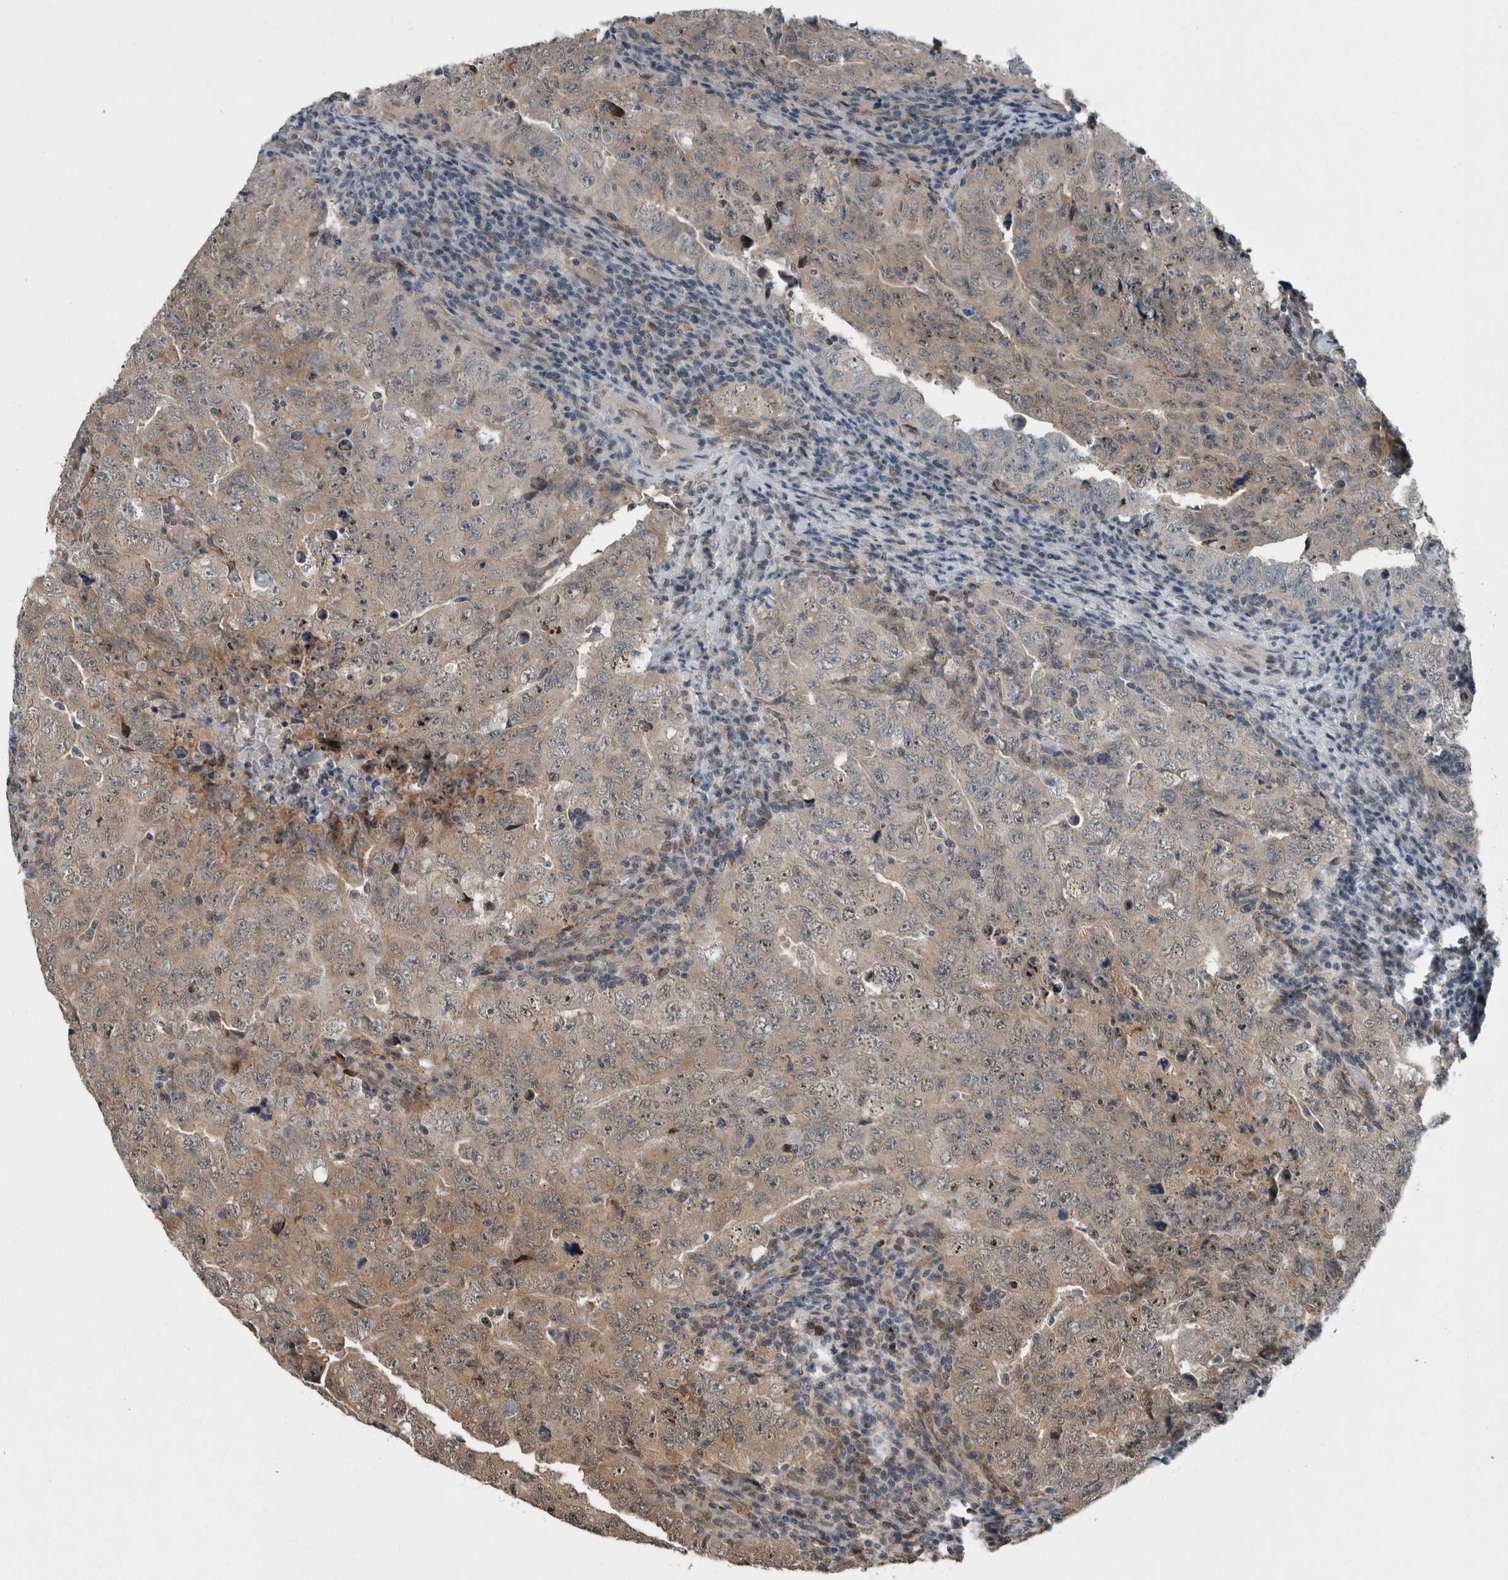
{"staining": {"intensity": "weak", "quantity": ">75%", "location": "cytoplasmic/membranous"}, "tissue": "testis cancer", "cell_type": "Tumor cells", "image_type": "cancer", "snomed": [{"axis": "morphology", "description": "Carcinoma, Embryonal, NOS"}, {"axis": "topography", "description": "Testis"}], "caption": "This is a micrograph of immunohistochemistry (IHC) staining of testis cancer (embryonal carcinoma), which shows weak staining in the cytoplasmic/membranous of tumor cells.", "gene": "MYO1E", "patient": {"sex": "male", "age": 26}}